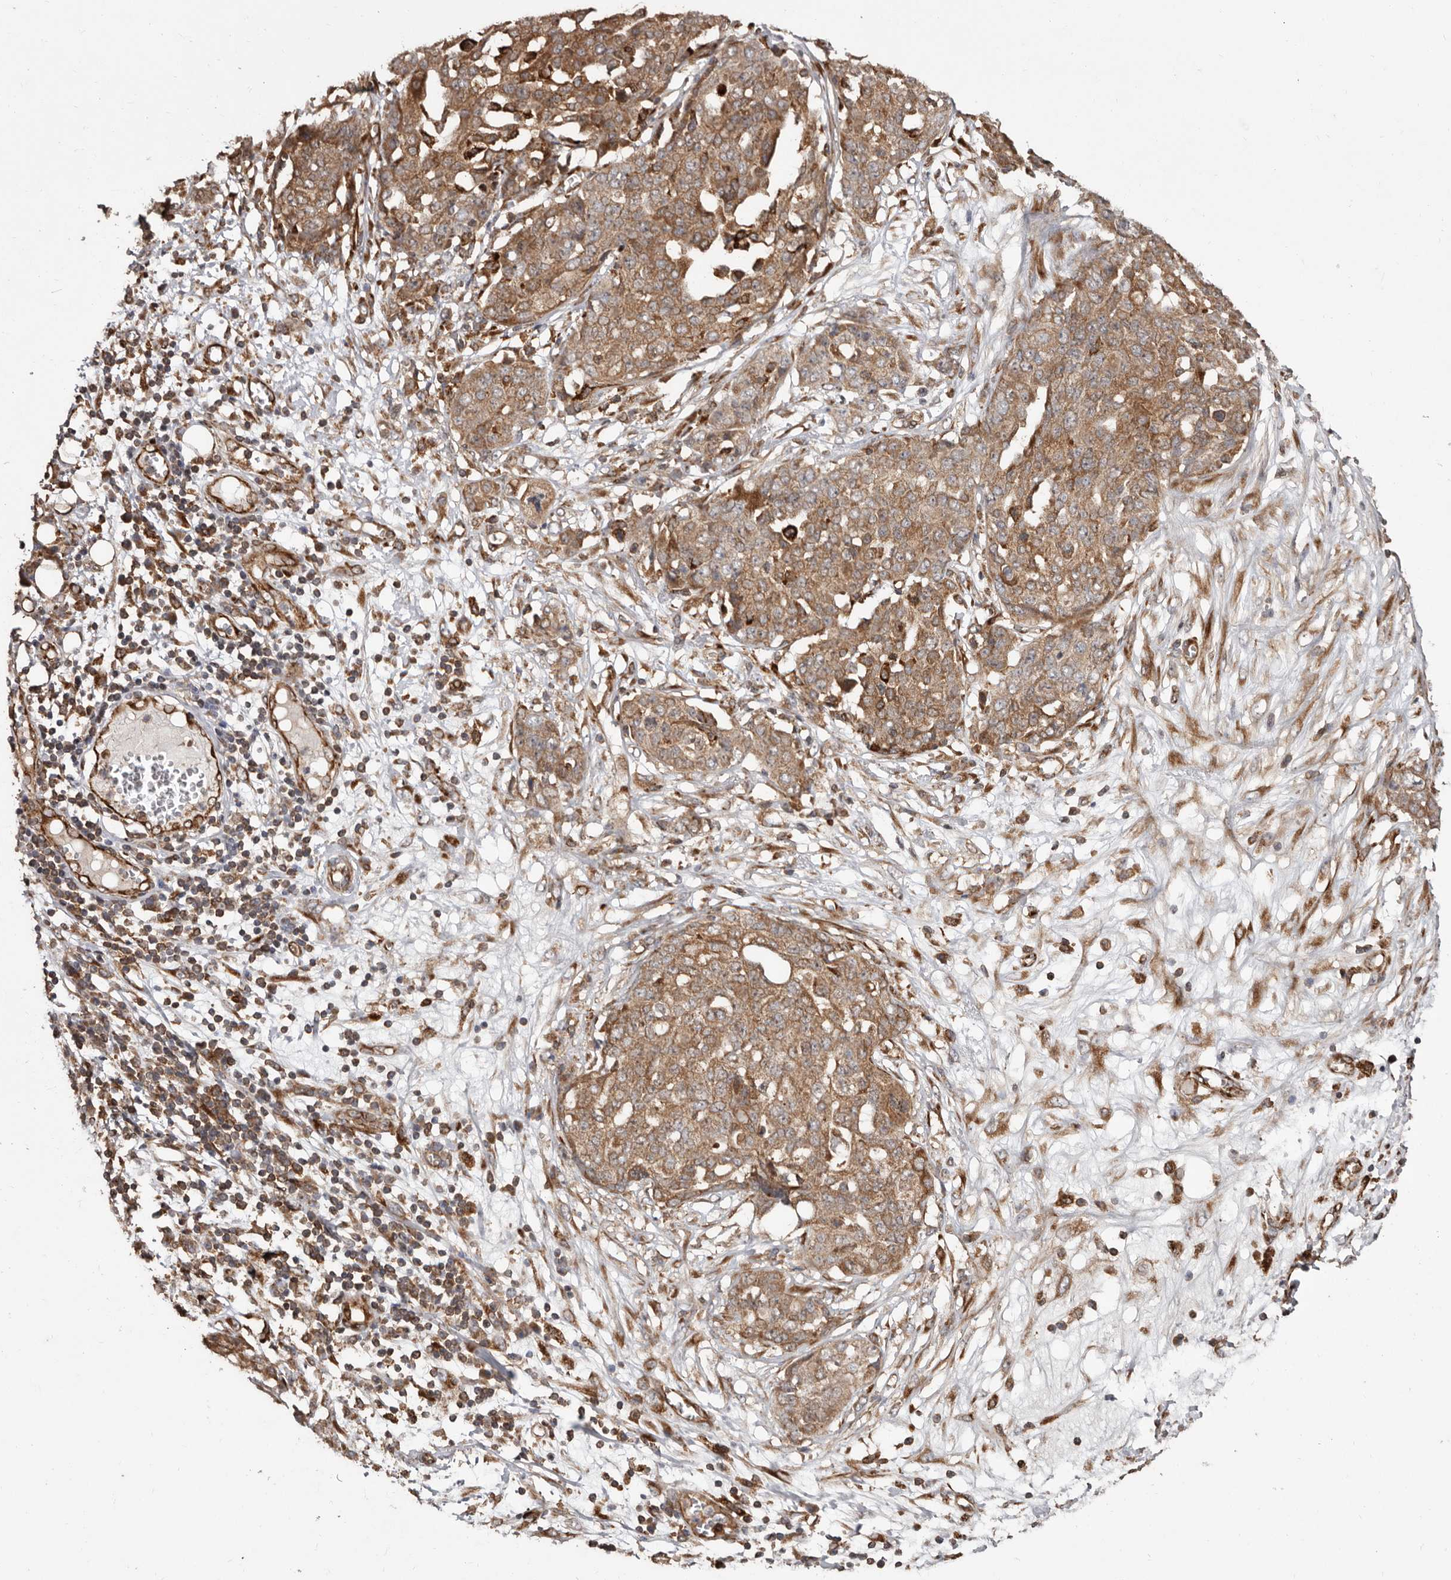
{"staining": {"intensity": "moderate", "quantity": ">75%", "location": "cytoplasmic/membranous"}, "tissue": "ovarian cancer", "cell_type": "Tumor cells", "image_type": "cancer", "snomed": [{"axis": "morphology", "description": "Cystadenocarcinoma, serous, NOS"}, {"axis": "topography", "description": "Soft tissue"}, {"axis": "topography", "description": "Ovary"}], "caption": "A brown stain labels moderate cytoplasmic/membranous staining of a protein in human ovarian serous cystadenocarcinoma tumor cells. Using DAB (brown) and hematoxylin (blue) stains, captured at high magnification using brightfield microscopy.", "gene": "FLAD1", "patient": {"sex": "female", "age": 57}}